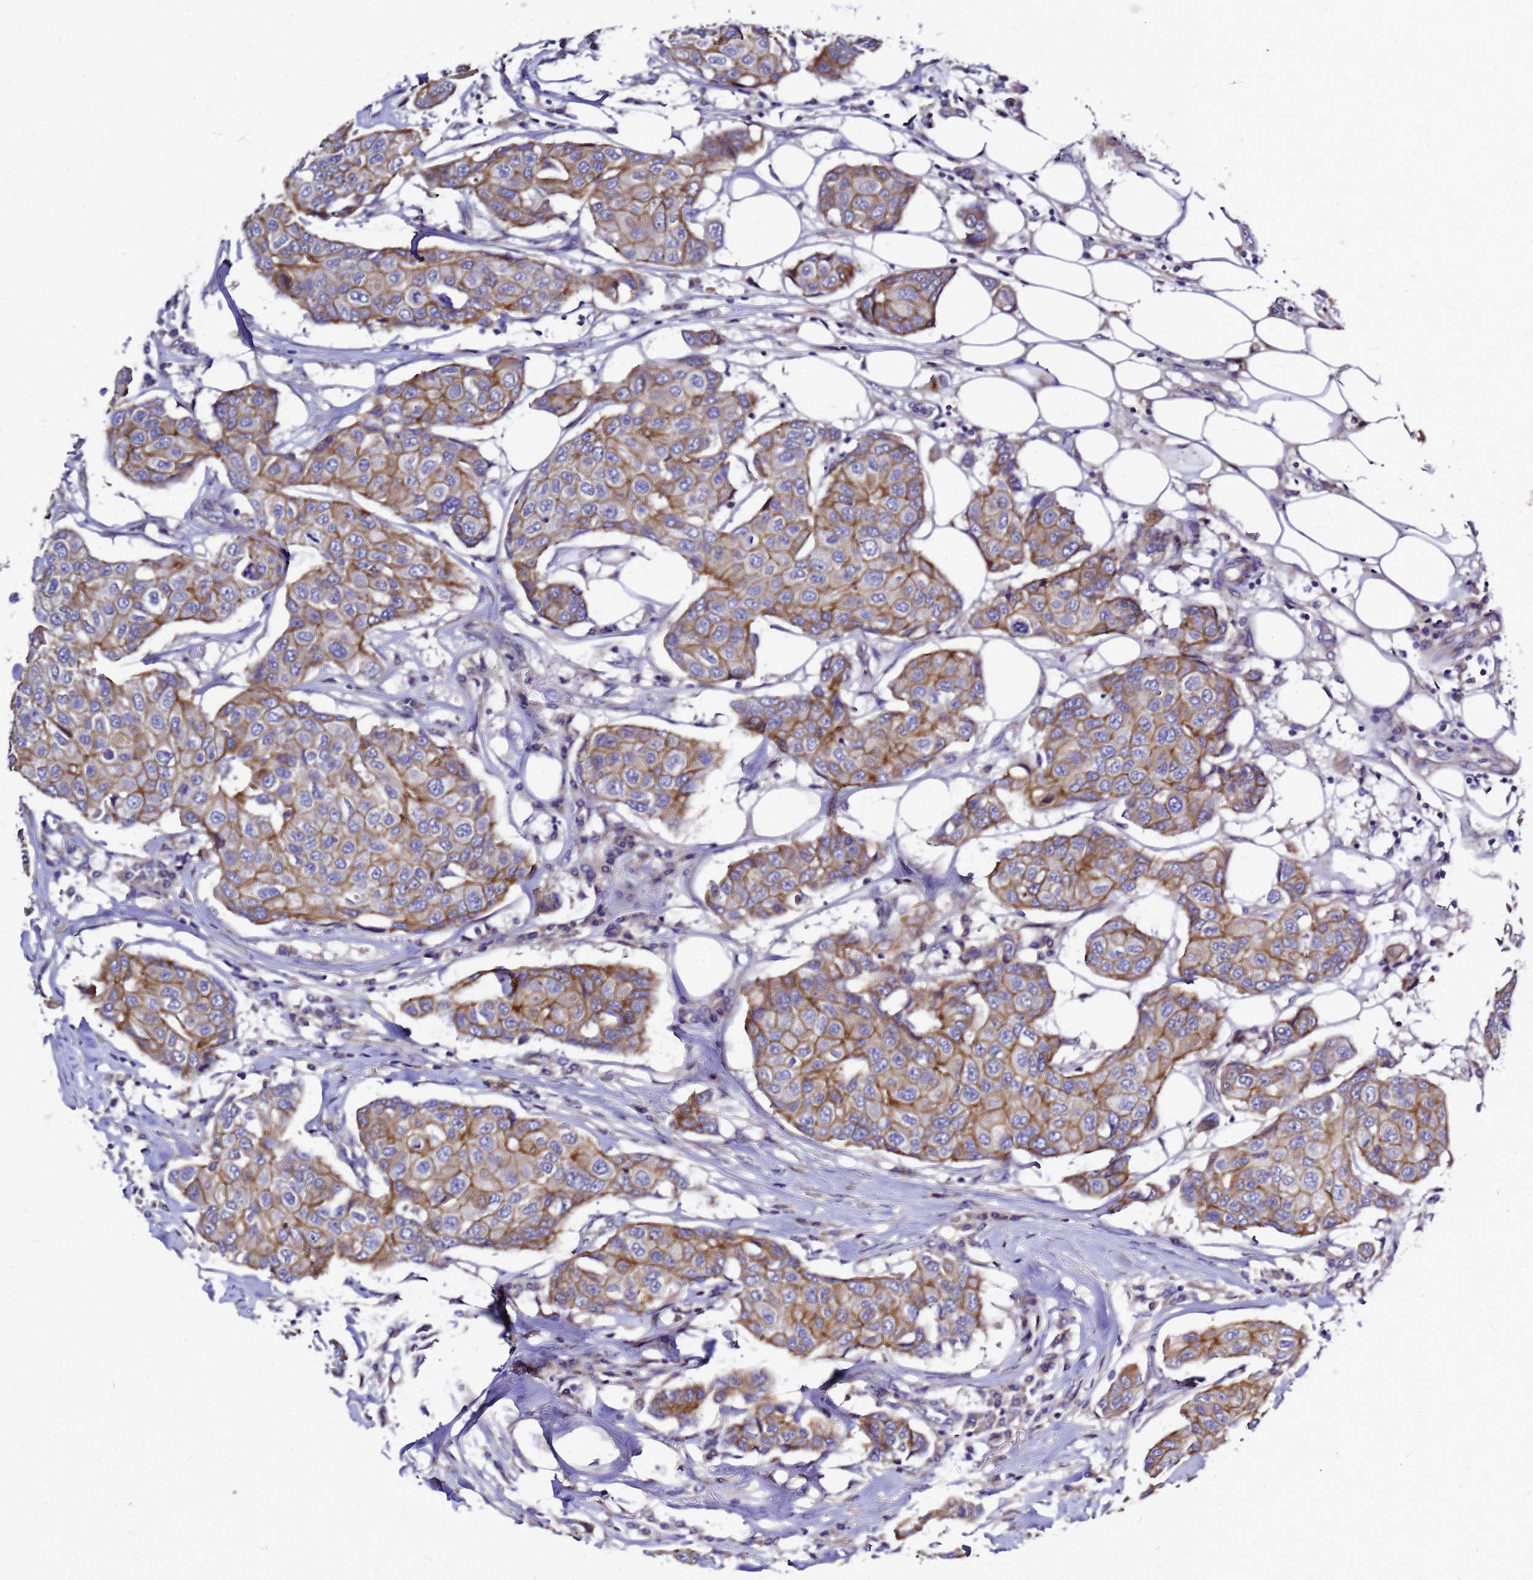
{"staining": {"intensity": "moderate", "quantity": ">75%", "location": "cytoplasmic/membranous"}, "tissue": "breast cancer", "cell_type": "Tumor cells", "image_type": "cancer", "snomed": [{"axis": "morphology", "description": "Duct carcinoma"}, {"axis": "topography", "description": "Breast"}], "caption": "A histopathology image of invasive ductal carcinoma (breast) stained for a protein reveals moderate cytoplasmic/membranous brown staining in tumor cells.", "gene": "FBXW5", "patient": {"sex": "female", "age": 80}}